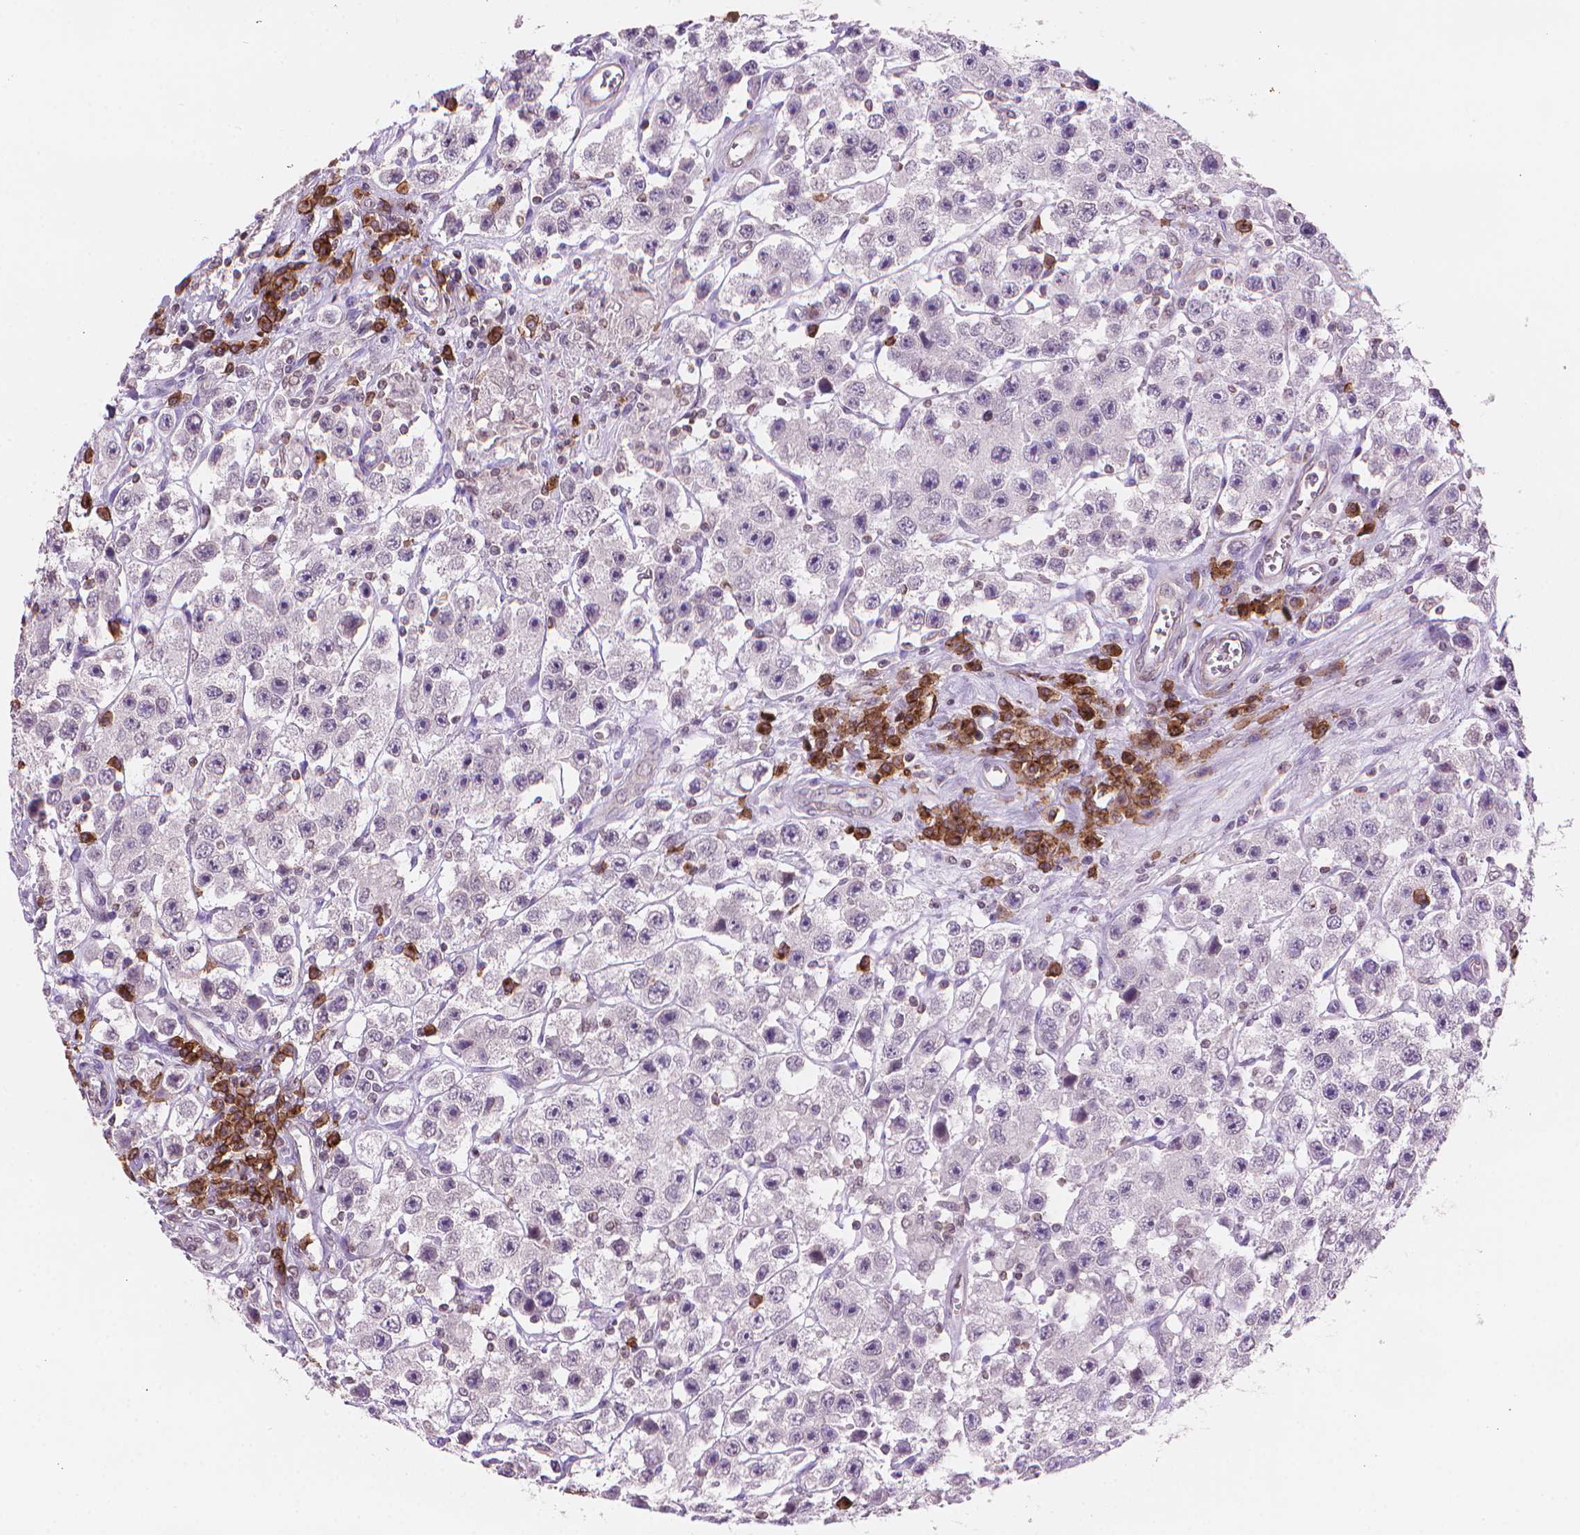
{"staining": {"intensity": "negative", "quantity": "none", "location": "none"}, "tissue": "testis cancer", "cell_type": "Tumor cells", "image_type": "cancer", "snomed": [{"axis": "morphology", "description": "Seminoma, NOS"}, {"axis": "topography", "description": "Testis"}], "caption": "This is an immunohistochemistry (IHC) micrograph of testis cancer. There is no expression in tumor cells.", "gene": "TMEM184A", "patient": {"sex": "male", "age": 45}}